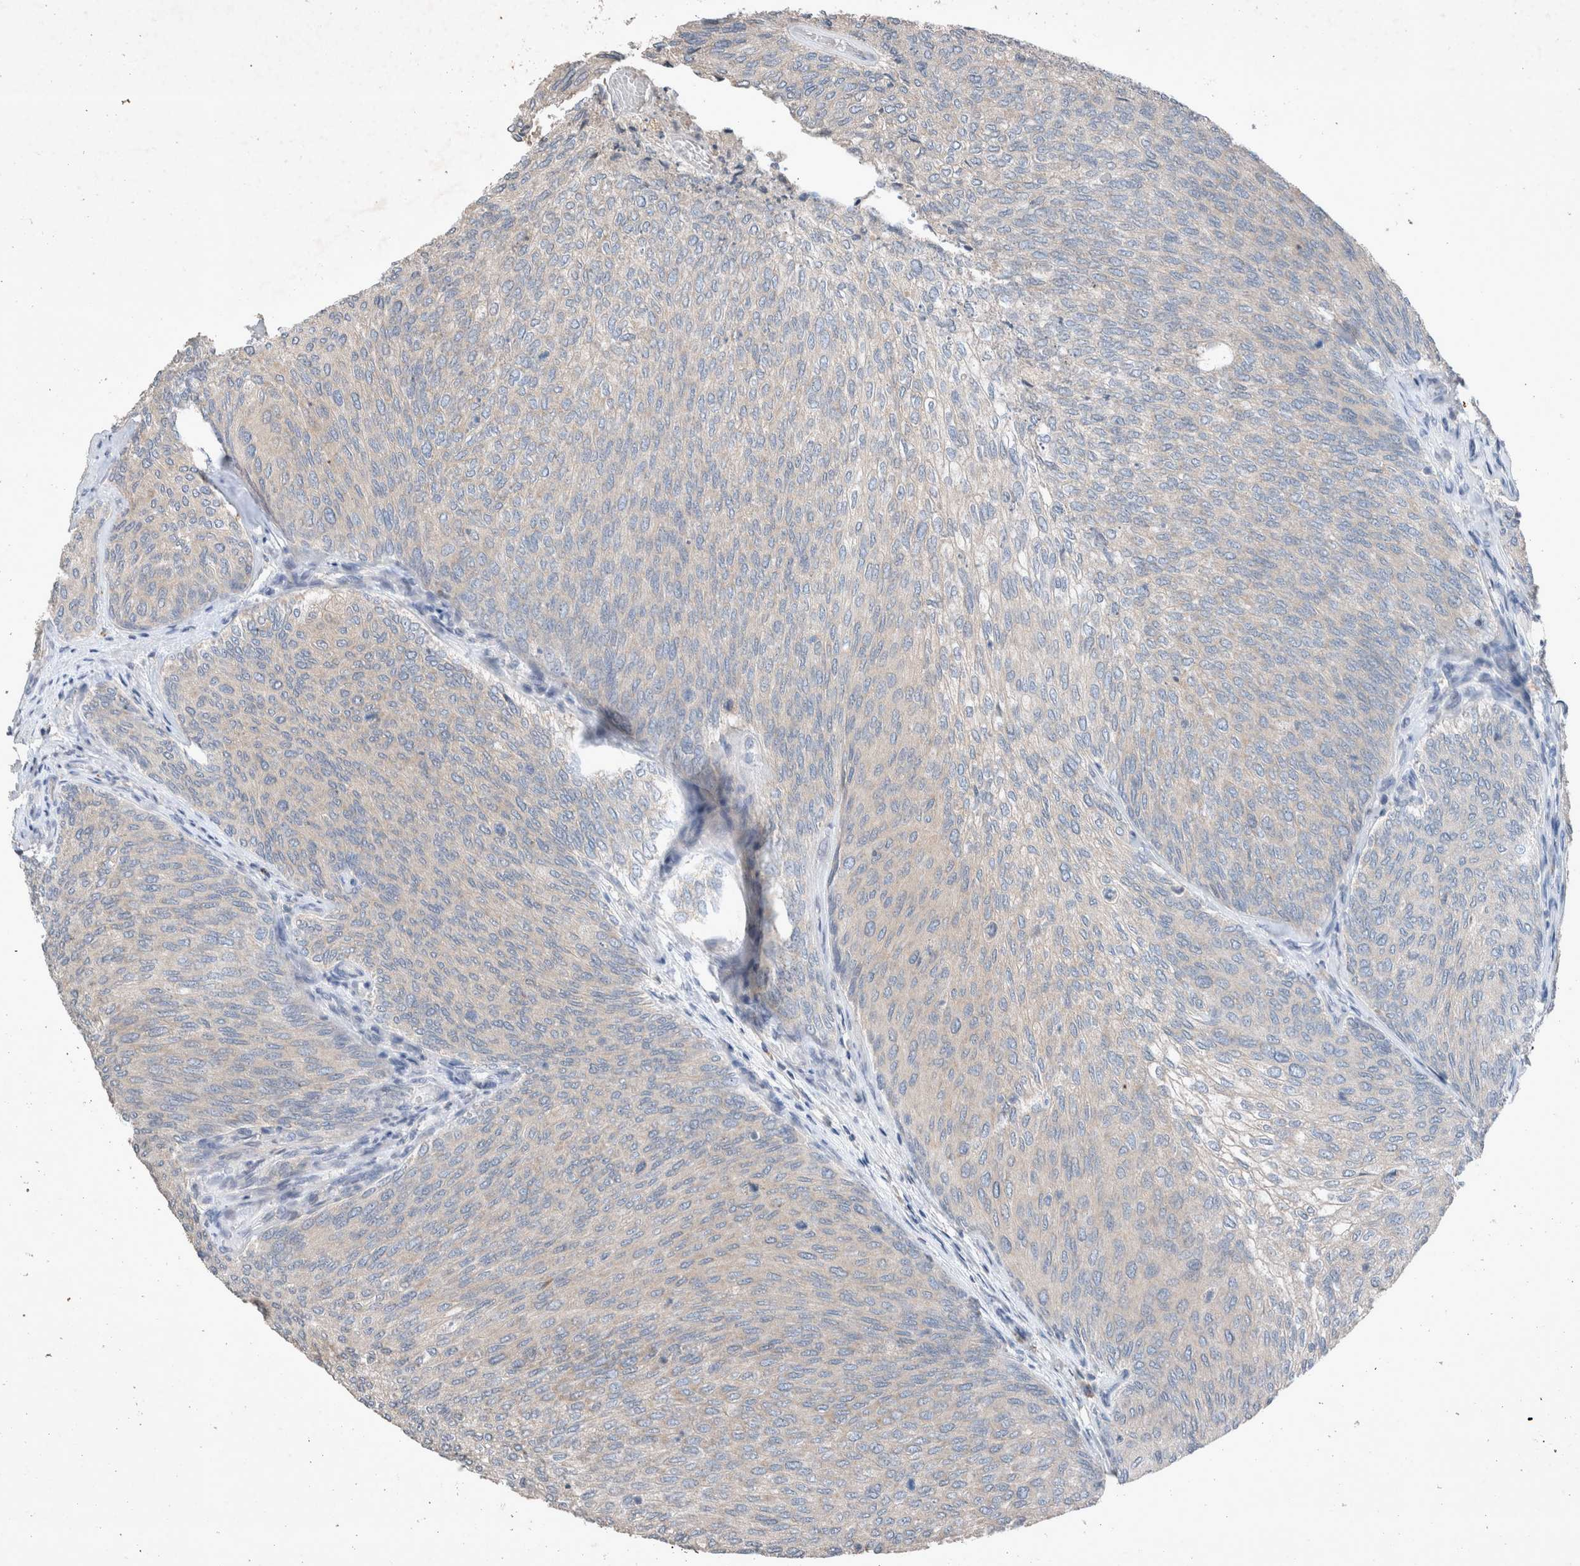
{"staining": {"intensity": "negative", "quantity": "none", "location": "none"}, "tissue": "urothelial cancer", "cell_type": "Tumor cells", "image_type": "cancer", "snomed": [{"axis": "morphology", "description": "Urothelial carcinoma, Low grade"}, {"axis": "topography", "description": "Urinary bladder"}], "caption": "The photomicrograph shows no staining of tumor cells in urothelial carcinoma (low-grade).", "gene": "UGCG", "patient": {"sex": "female", "age": 79}}